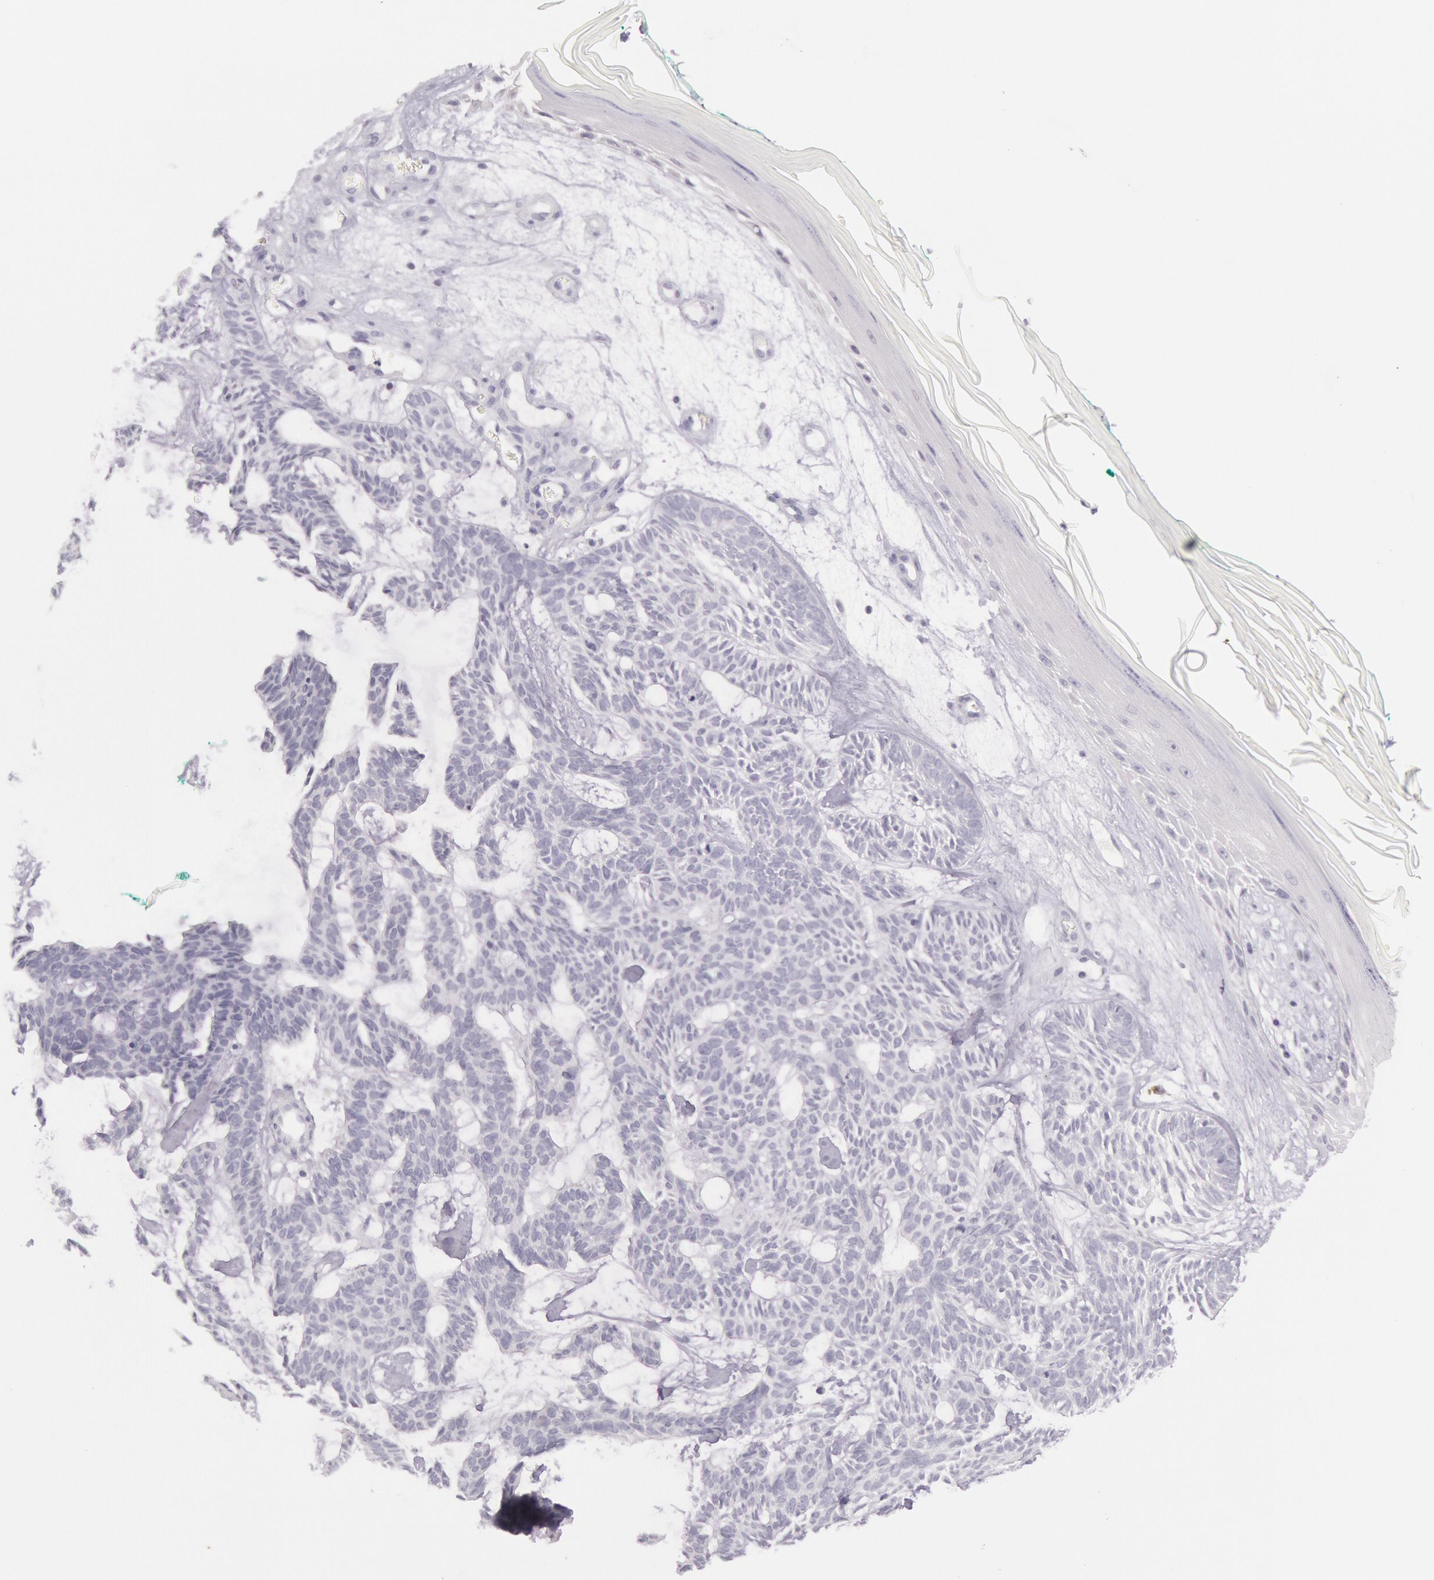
{"staining": {"intensity": "negative", "quantity": "none", "location": "none"}, "tissue": "skin cancer", "cell_type": "Tumor cells", "image_type": "cancer", "snomed": [{"axis": "morphology", "description": "Basal cell carcinoma"}, {"axis": "topography", "description": "Skin"}], "caption": "Tumor cells are negative for brown protein staining in skin cancer.", "gene": "CKB", "patient": {"sex": "male", "age": 75}}